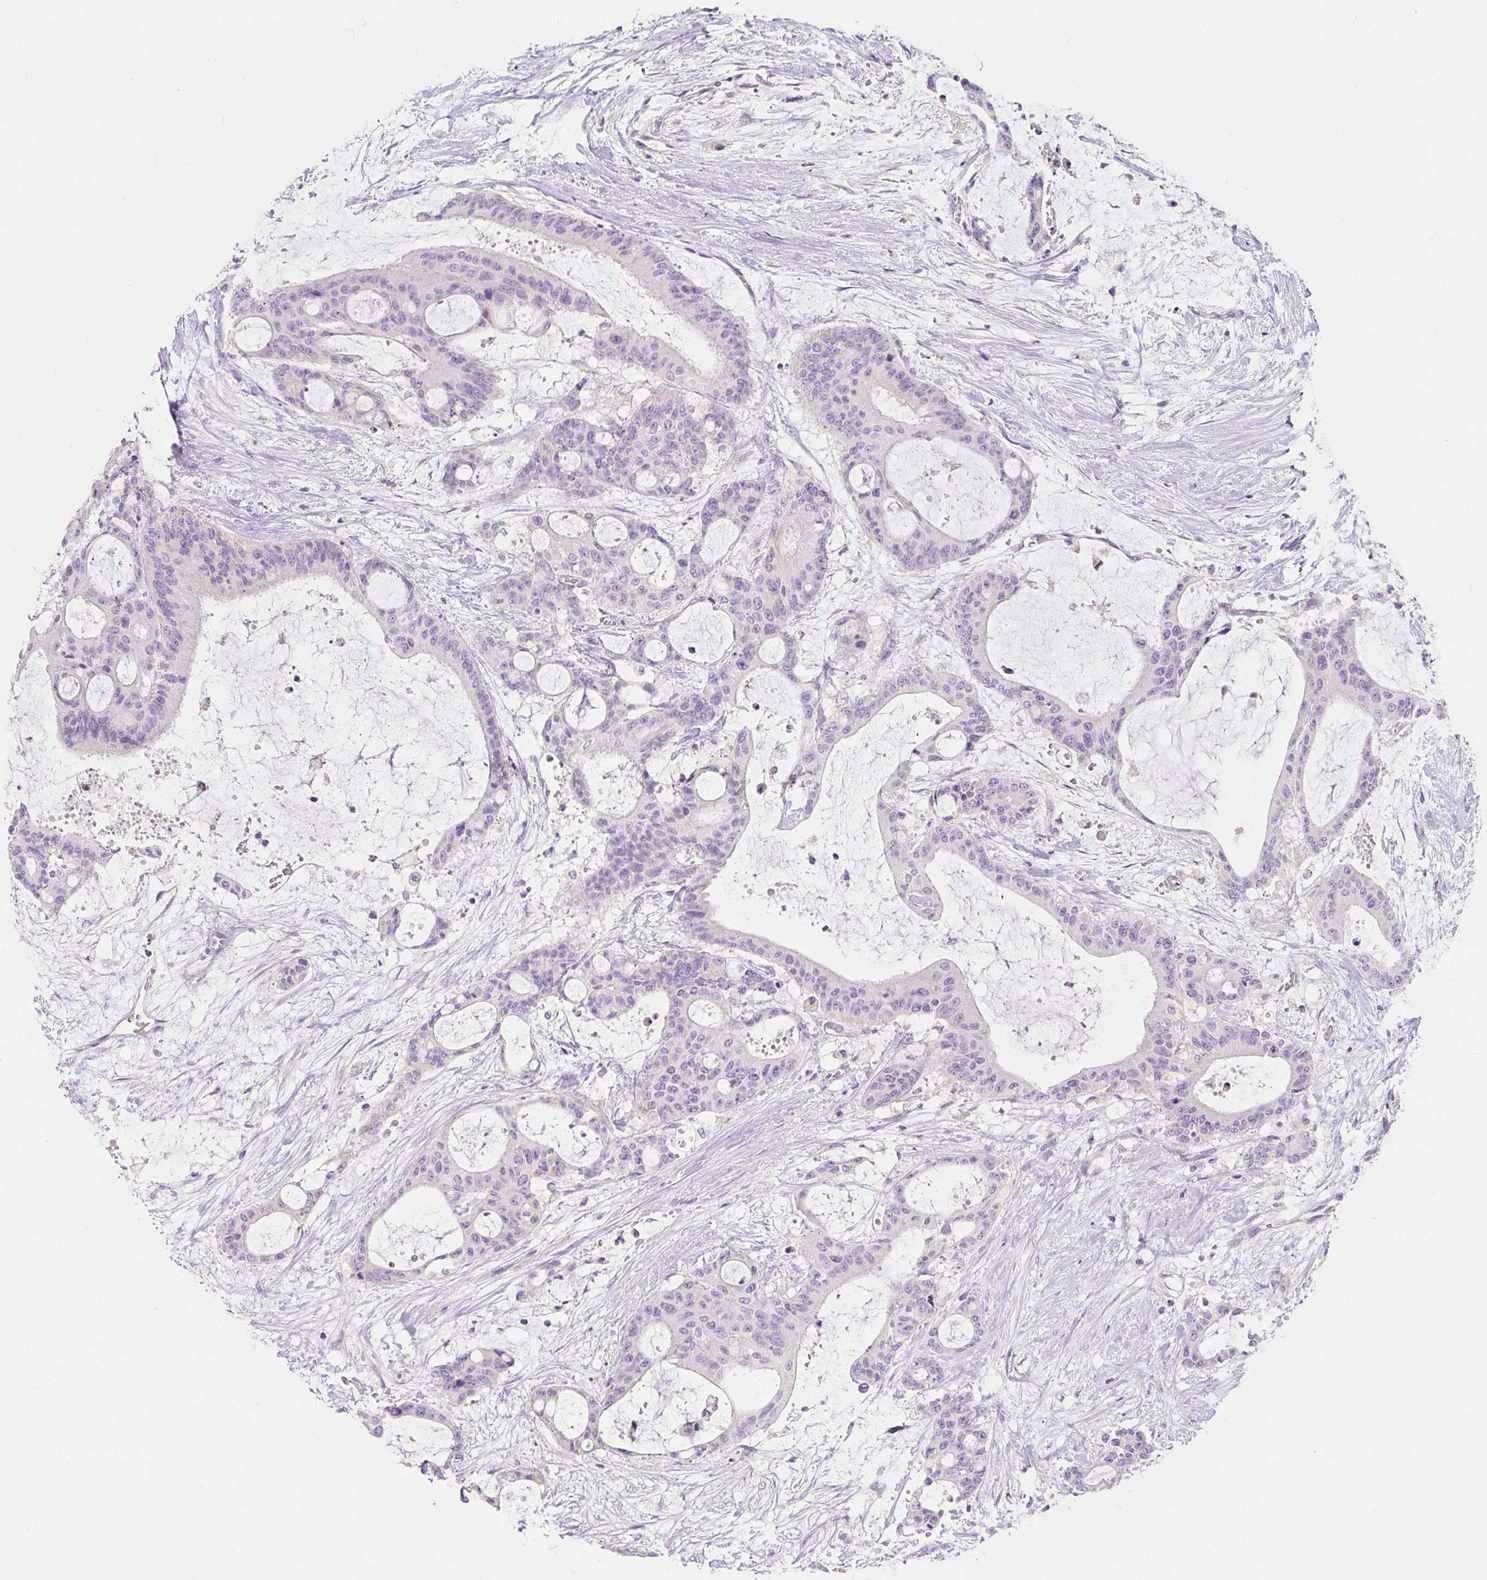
{"staining": {"intensity": "negative", "quantity": "none", "location": "none"}, "tissue": "liver cancer", "cell_type": "Tumor cells", "image_type": "cancer", "snomed": [{"axis": "morphology", "description": "Normal tissue, NOS"}, {"axis": "morphology", "description": "Cholangiocarcinoma"}, {"axis": "topography", "description": "Liver"}, {"axis": "topography", "description": "Peripheral nerve tissue"}], "caption": "This is an IHC micrograph of liver cholangiocarcinoma. There is no staining in tumor cells.", "gene": "PMAIP1", "patient": {"sex": "female", "age": 73}}